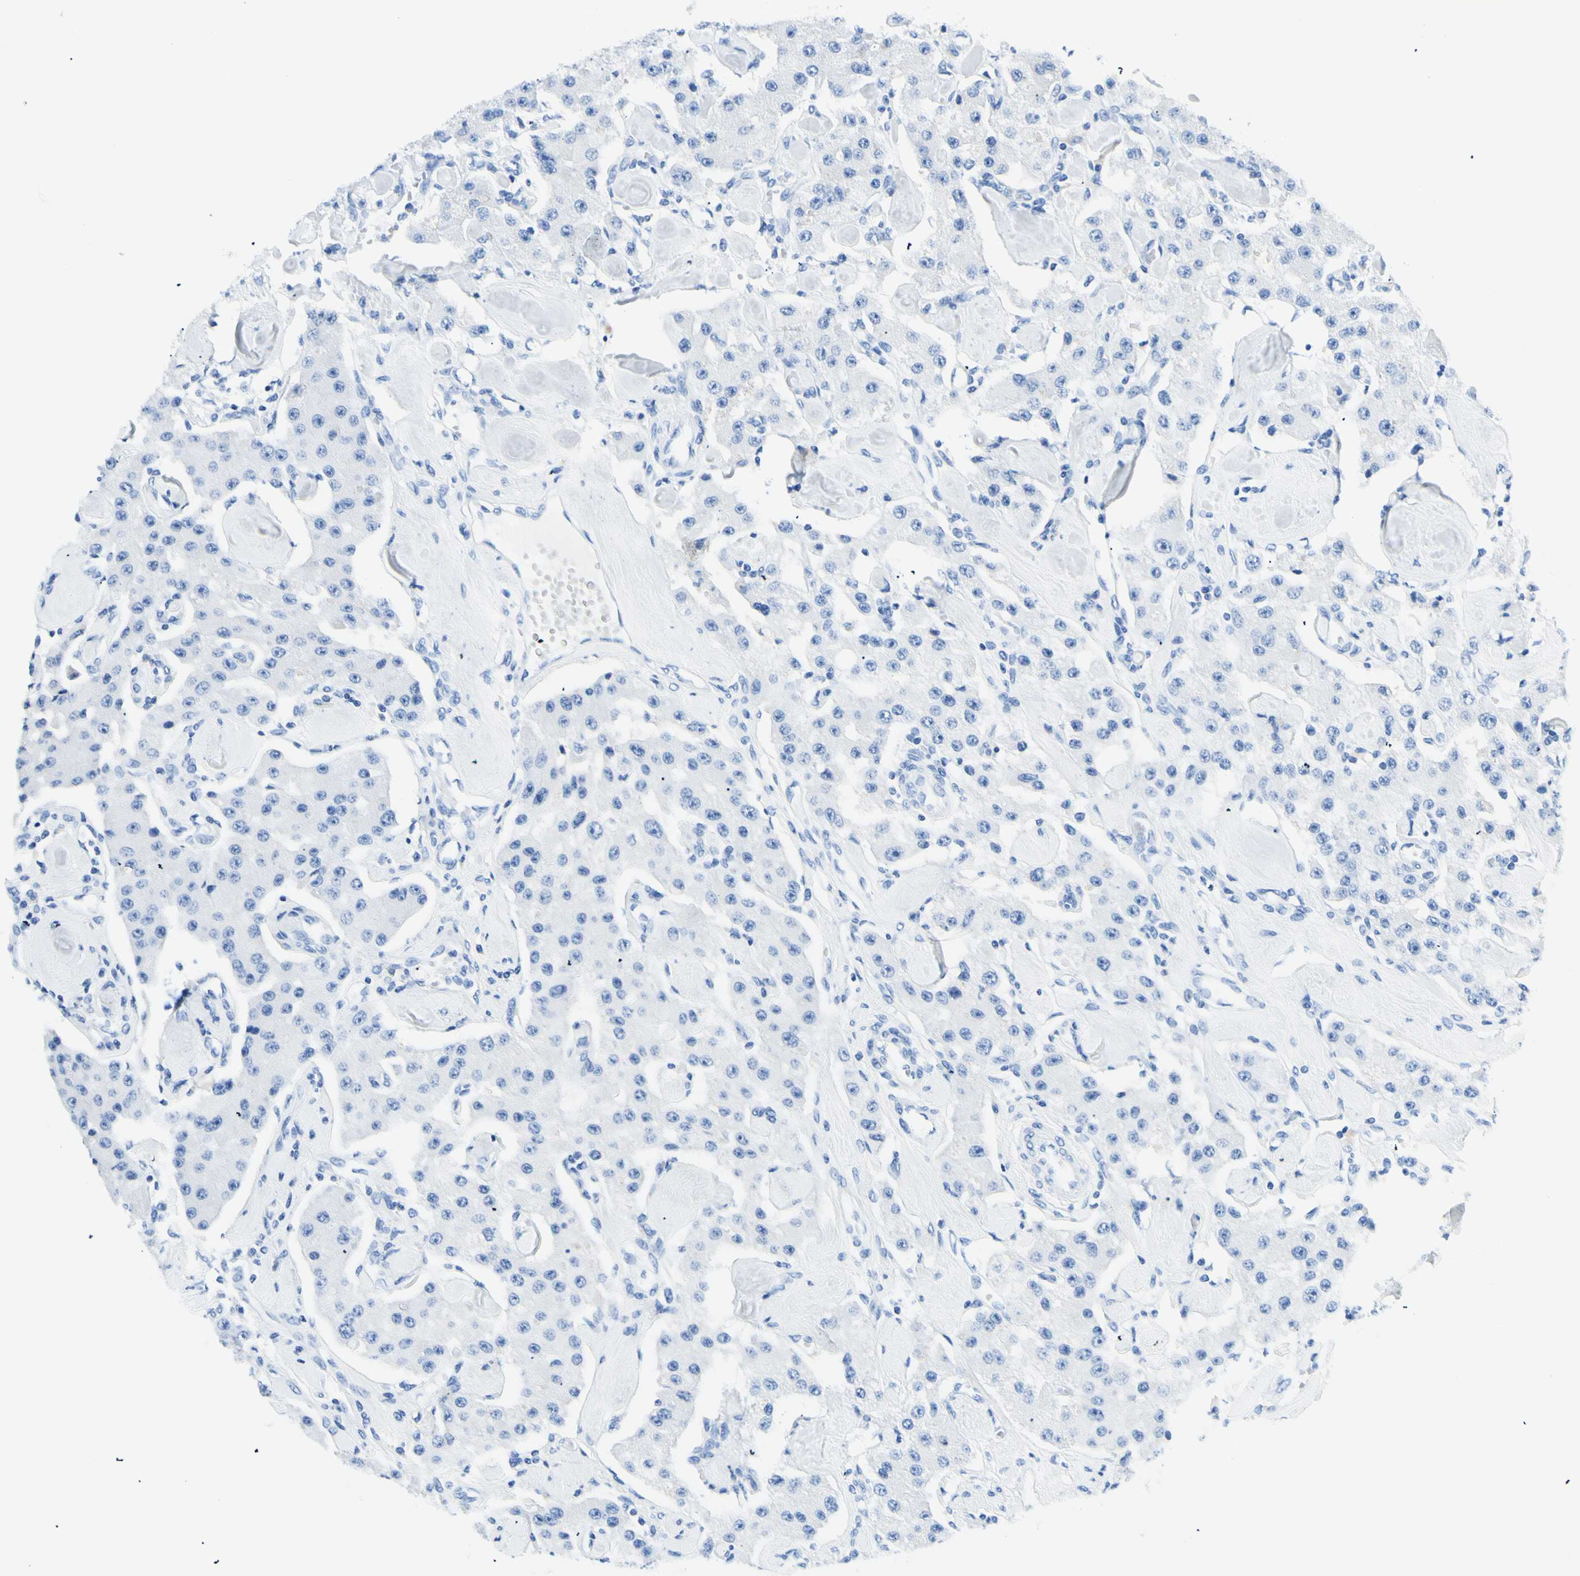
{"staining": {"intensity": "negative", "quantity": "none", "location": "none"}, "tissue": "carcinoid", "cell_type": "Tumor cells", "image_type": "cancer", "snomed": [{"axis": "morphology", "description": "Carcinoid, malignant, NOS"}, {"axis": "topography", "description": "Pancreas"}], "caption": "Photomicrograph shows no protein staining in tumor cells of malignant carcinoid tissue. (DAB immunohistochemistry (IHC), high magnification).", "gene": "MYH2", "patient": {"sex": "male", "age": 41}}